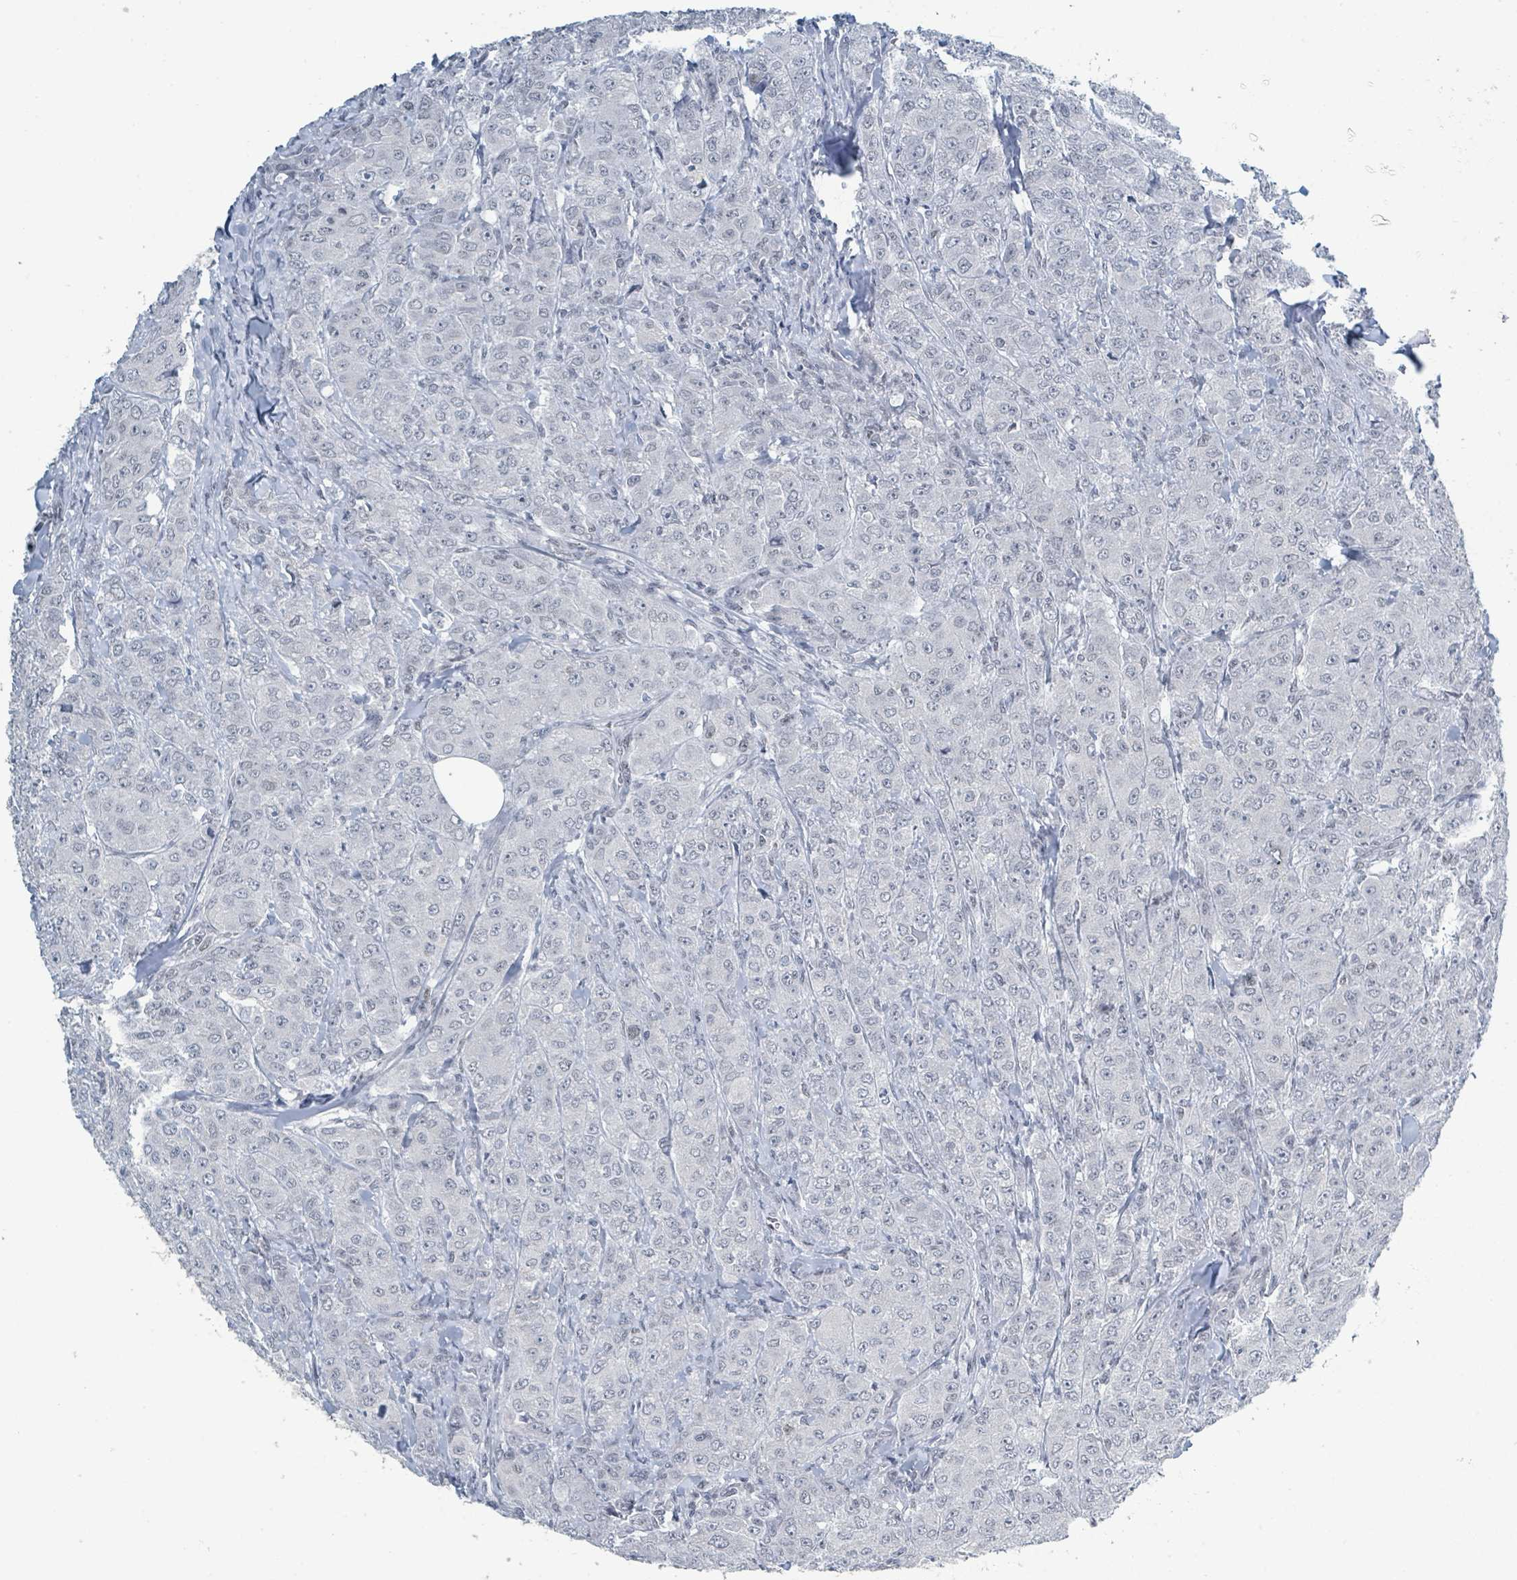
{"staining": {"intensity": "negative", "quantity": "none", "location": "none"}, "tissue": "breast cancer", "cell_type": "Tumor cells", "image_type": "cancer", "snomed": [{"axis": "morphology", "description": "Duct carcinoma"}, {"axis": "topography", "description": "Breast"}], "caption": "Tumor cells show no significant positivity in breast cancer (invasive ductal carcinoma).", "gene": "EHMT2", "patient": {"sex": "female", "age": 43}}